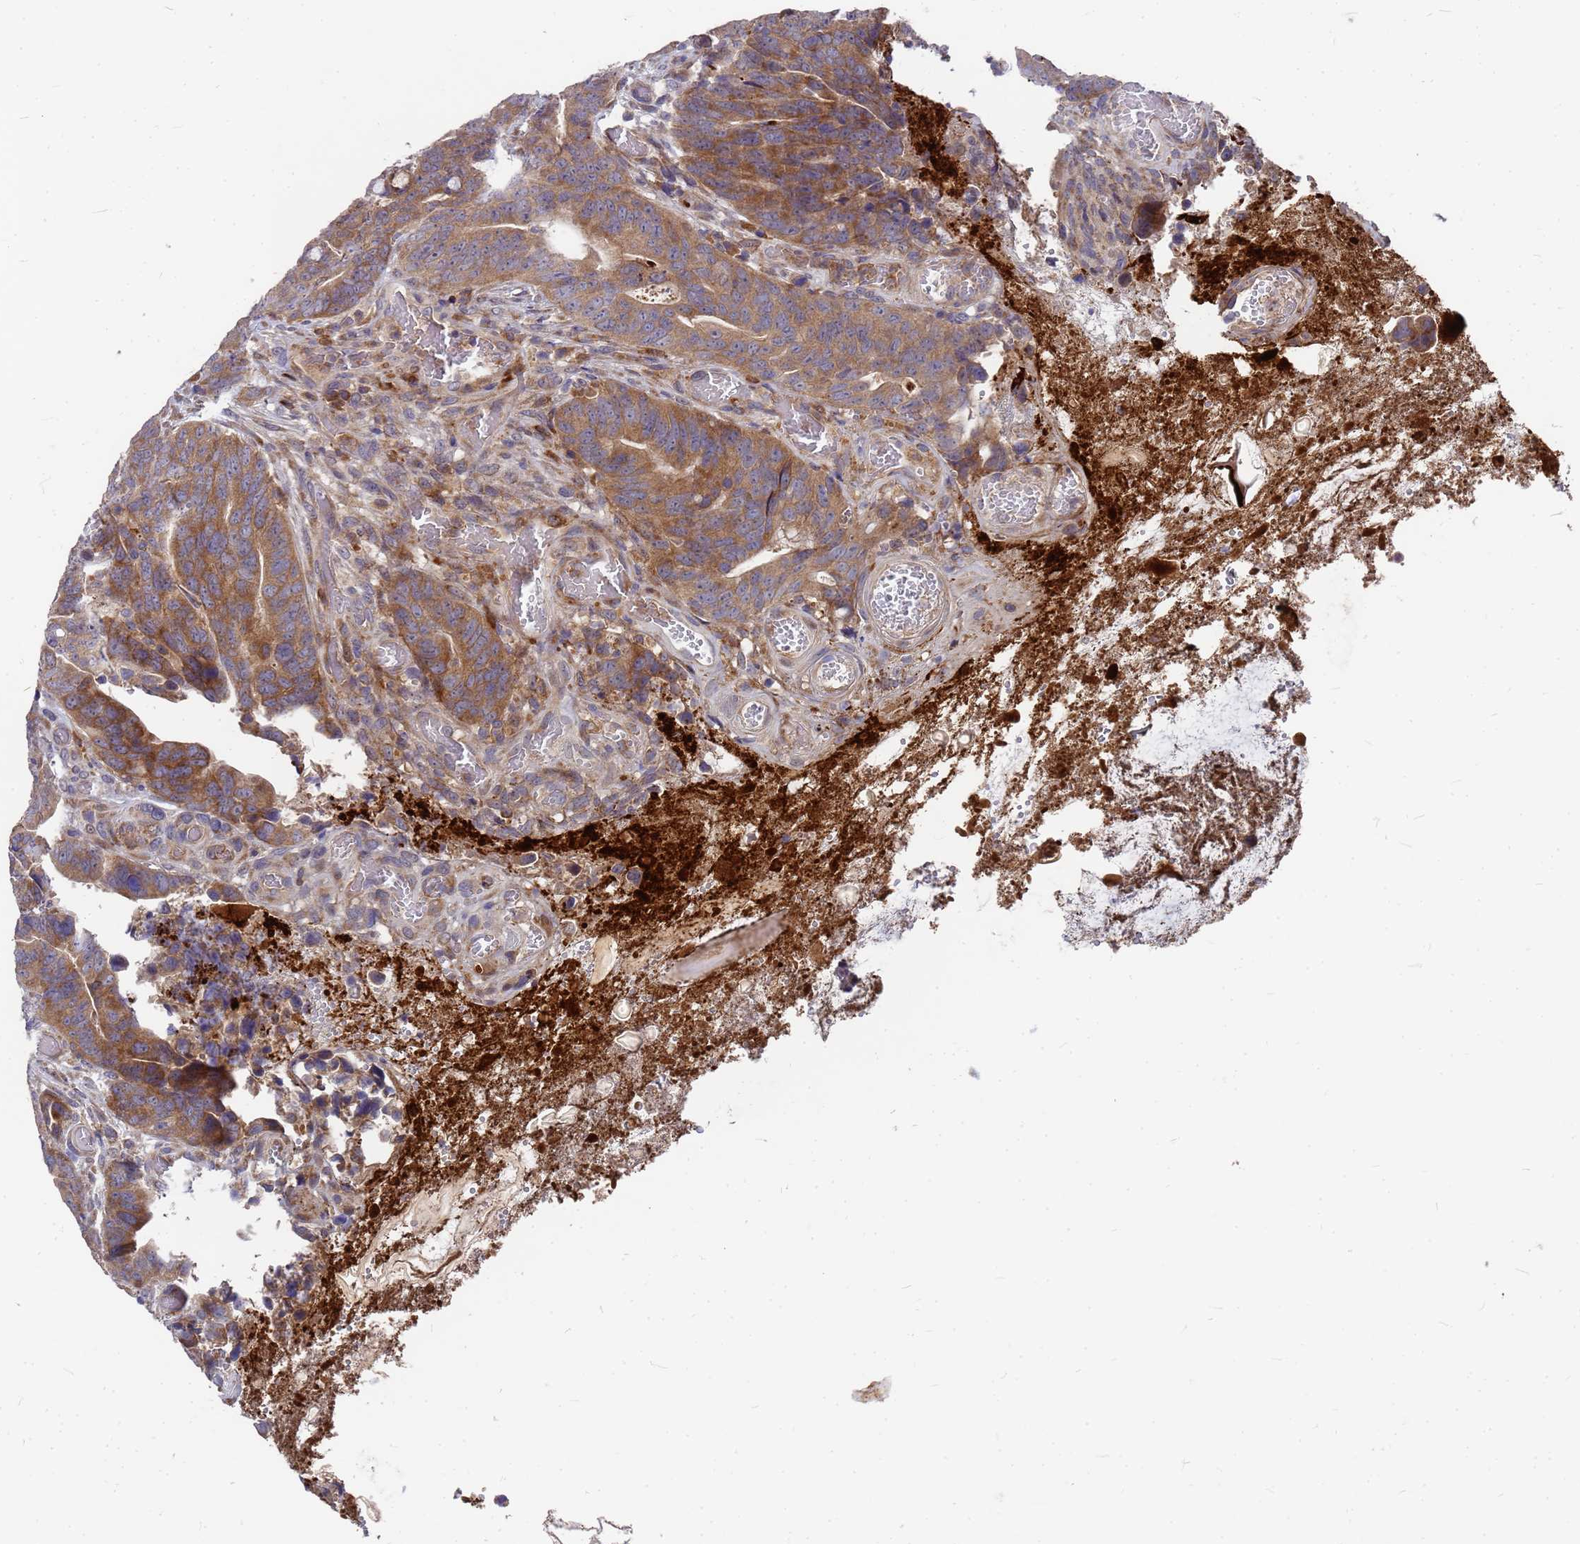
{"staining": {"intensity": "moderate", "quantity": ">75%", "location": "cytoplasmic/membranous"}, "tissue": "colorectal cancer", "cell_type": "Tumor cells", "image_type": "cancer", "snomed": [{"axis": "morphology", "description": "Adenocarcinoma, NOS"}, {"axis": "topography", "description": "Colon"}], "caption": "The immunohistochemical stain labels moderate cytoplasmic/membranous positivity in tumor cells of colorectal cancer tissue. (DAB (3,3'-diaminobenzidine) = brown stain, brightfield microscopy at high magnification).", "gene": "ZNF717", "patient": {"sex": "female", "age": 82}}